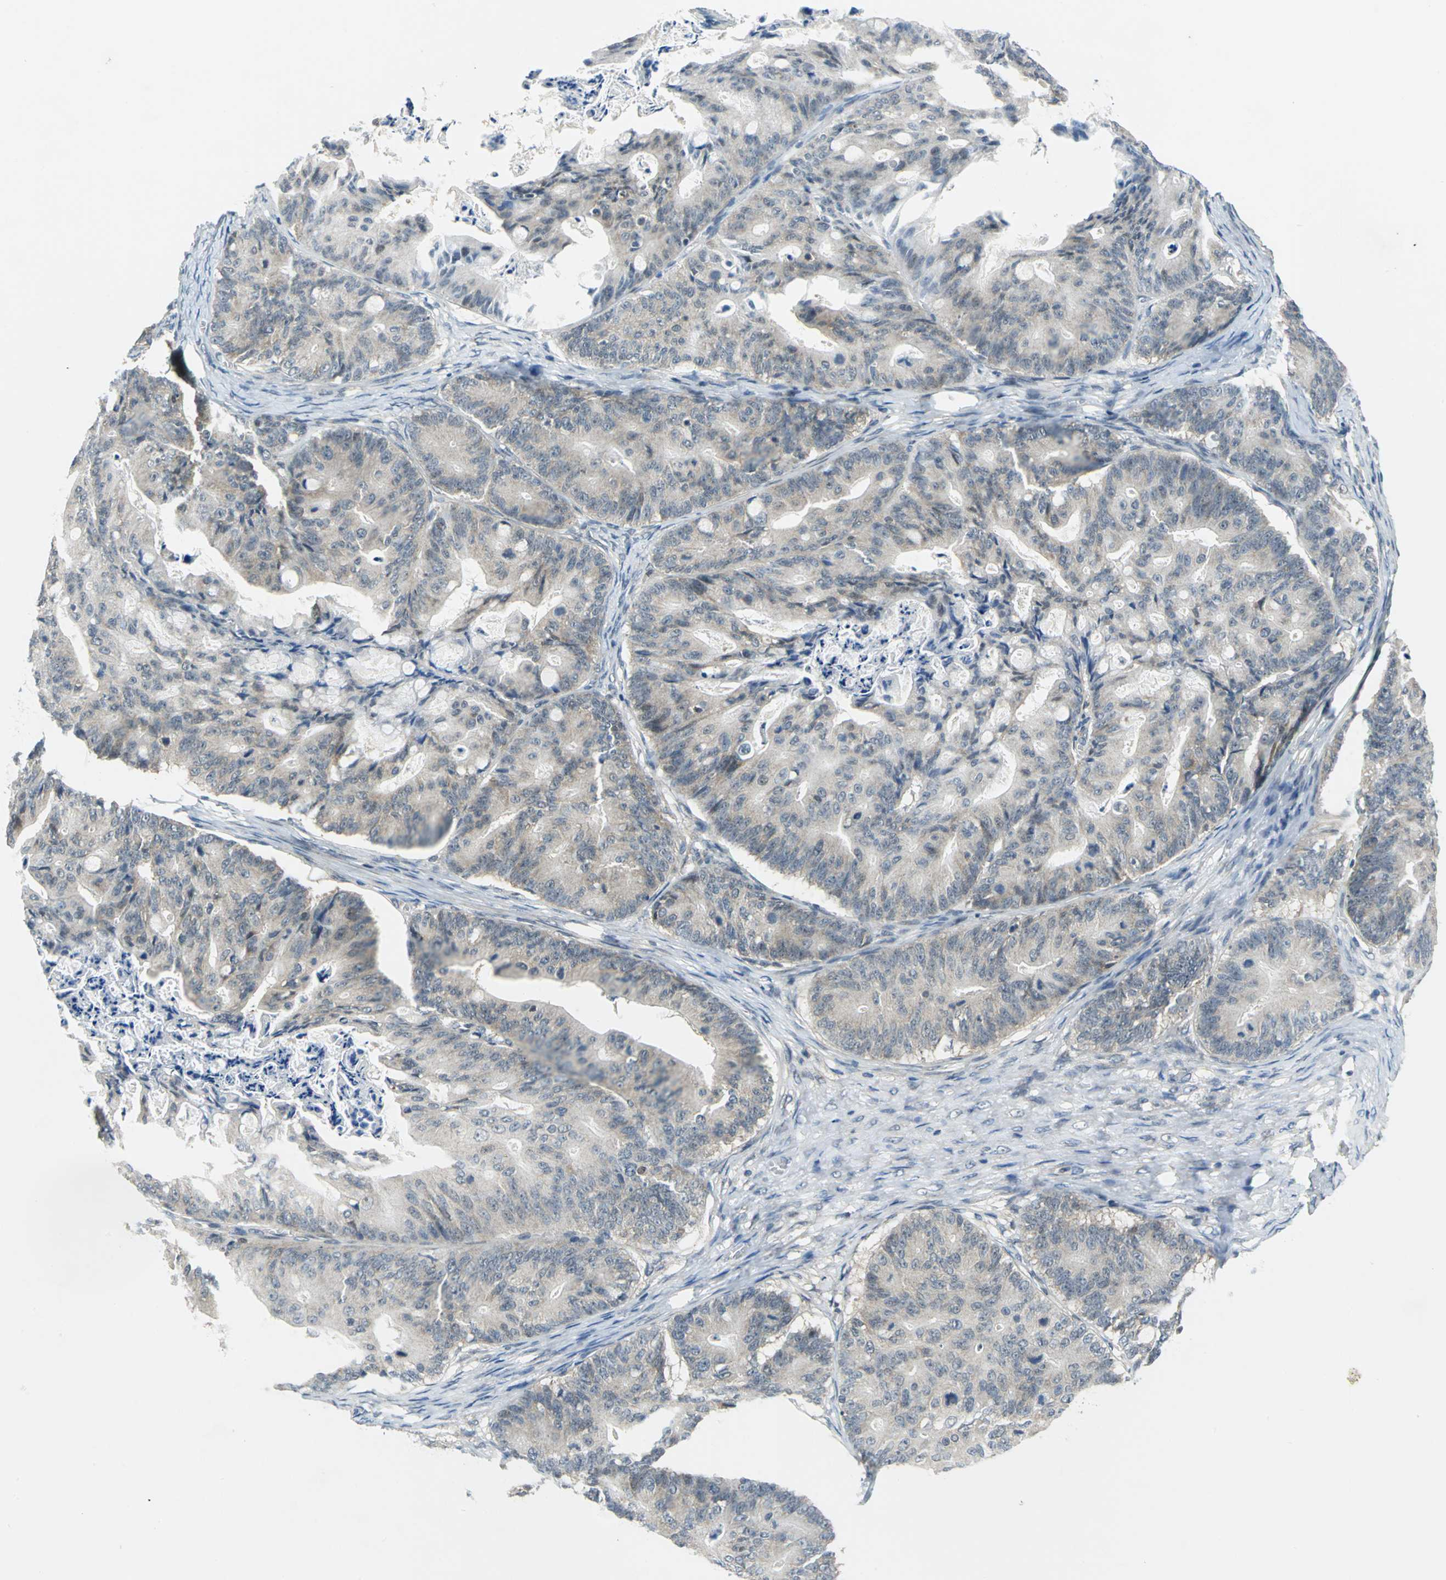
{"staining": {"intensity": "weak", "quantity": ">75%", "location": "cytoplasmic/membranous"}, "tissue": "ovarian cancer", "cell_type": "Tumor cells", "image_type": "cancer", "snomed": [{"axis": "morphology", "description": "Cystadenocarcinoma, mucinous, NOS"}, {"axis": "topography", "description": "Ovary"}], "caption": "Mucinous cystadenocarcinoma (ovarian) was stained to show a protein in brown. There is low levels of weak cytoplasmic/membranous positivity in approximately >75% of tumor cells.", "gene": "PIN1", "patient": {"sex": "female", "age": 36}}